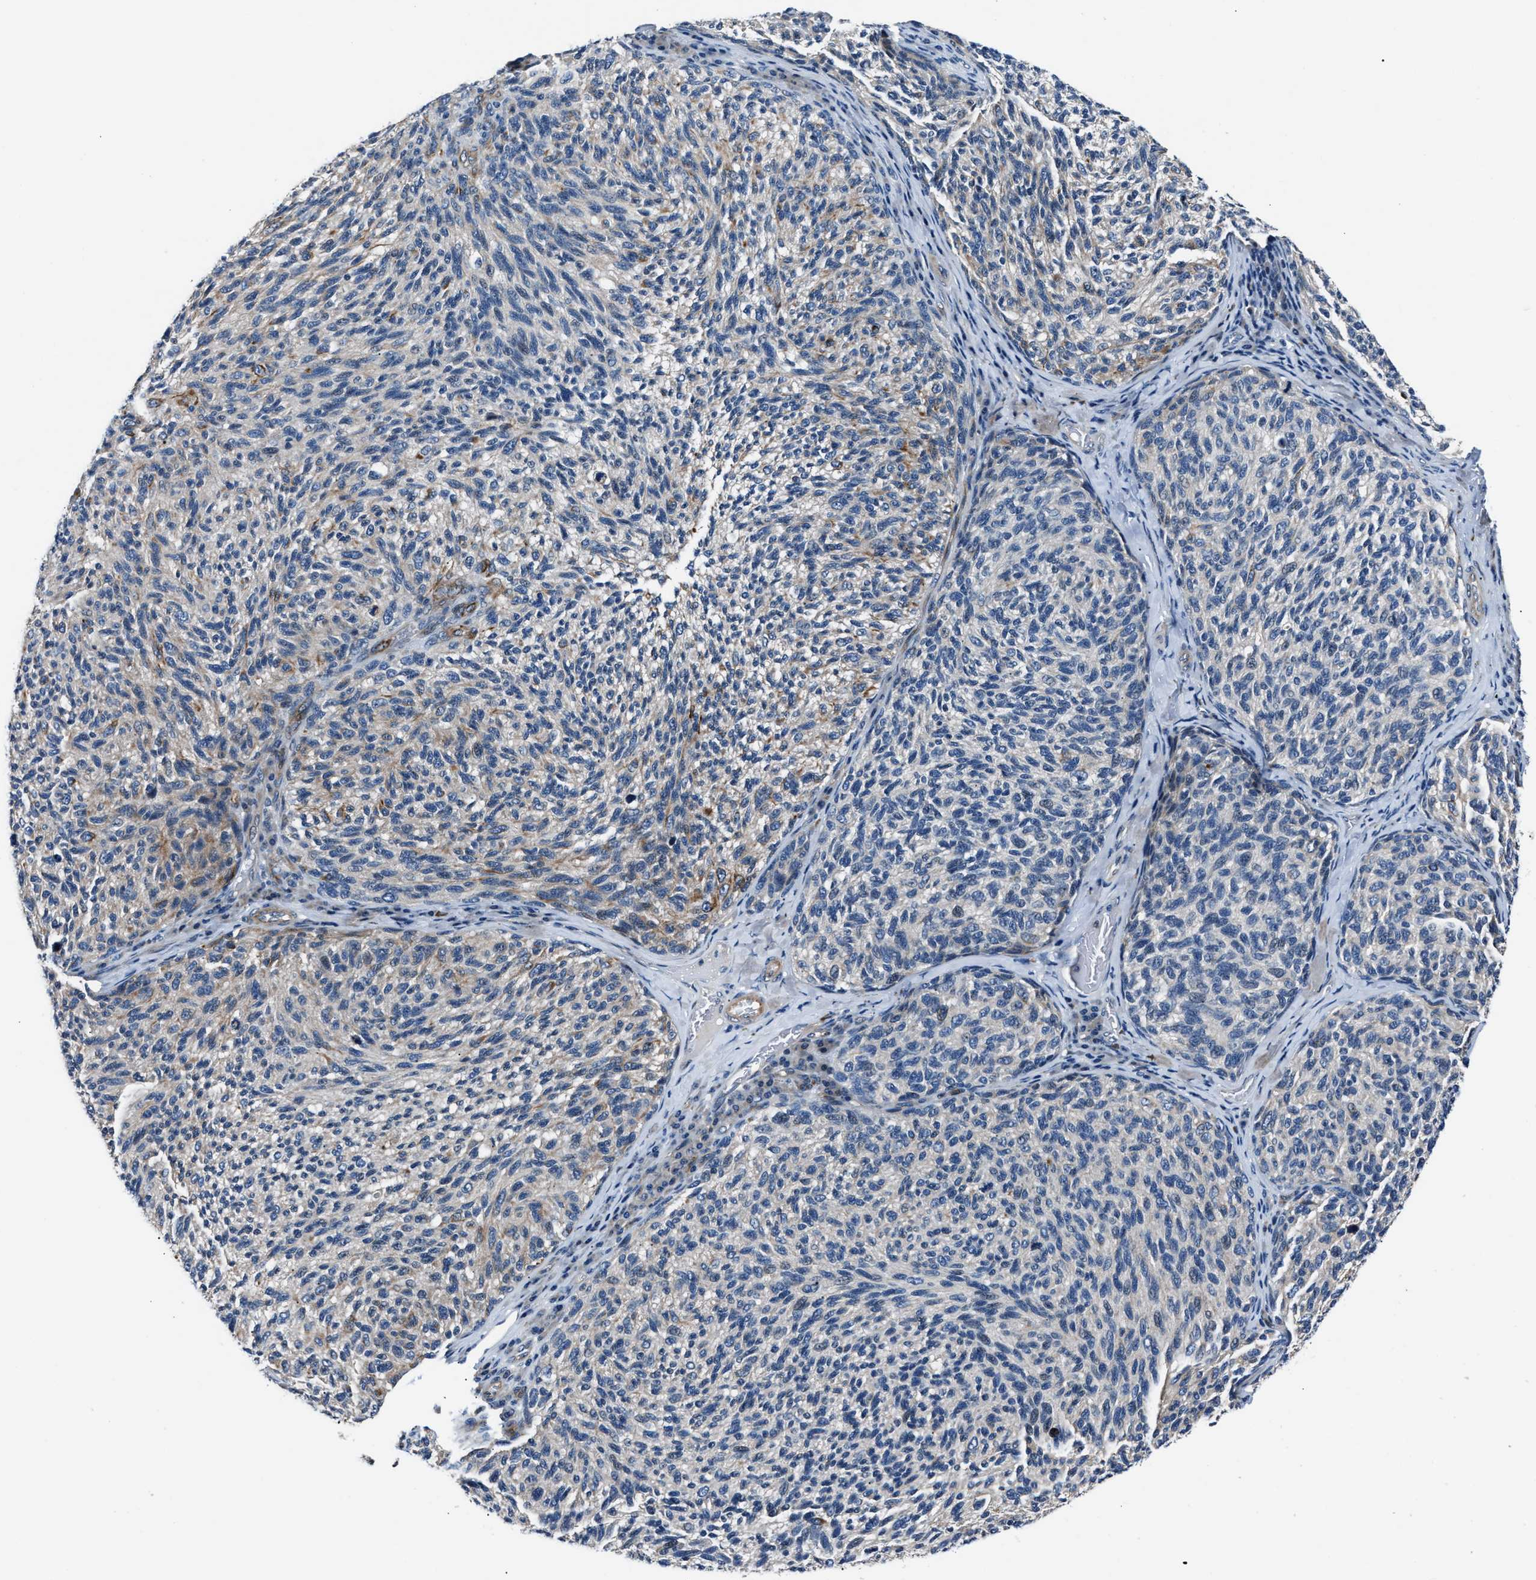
{"staining": {"intensity": "weak", "quantity": "<25%", "location": "cytoplasmic/membranous"}, "tissue": "melanoma", "cell_type": "Tumor cells", "image_type": "cancer", "snomed": [{"axis": "morphology", "description": "Malignant melanoma, NOS"}, {"axis": "topography", "description": "Skin"}], "caption": "DAB (3,3'-diaminobenzidine) immunohistochemical staining of human melanoma displays no significant expression in tumor cells. (DAB (3,3'-diaminobenzidine) immunohistochemistry (IHC), high magnification).", "gene": "MPDZ", "patient": {"sex": "female", "age": 73}}